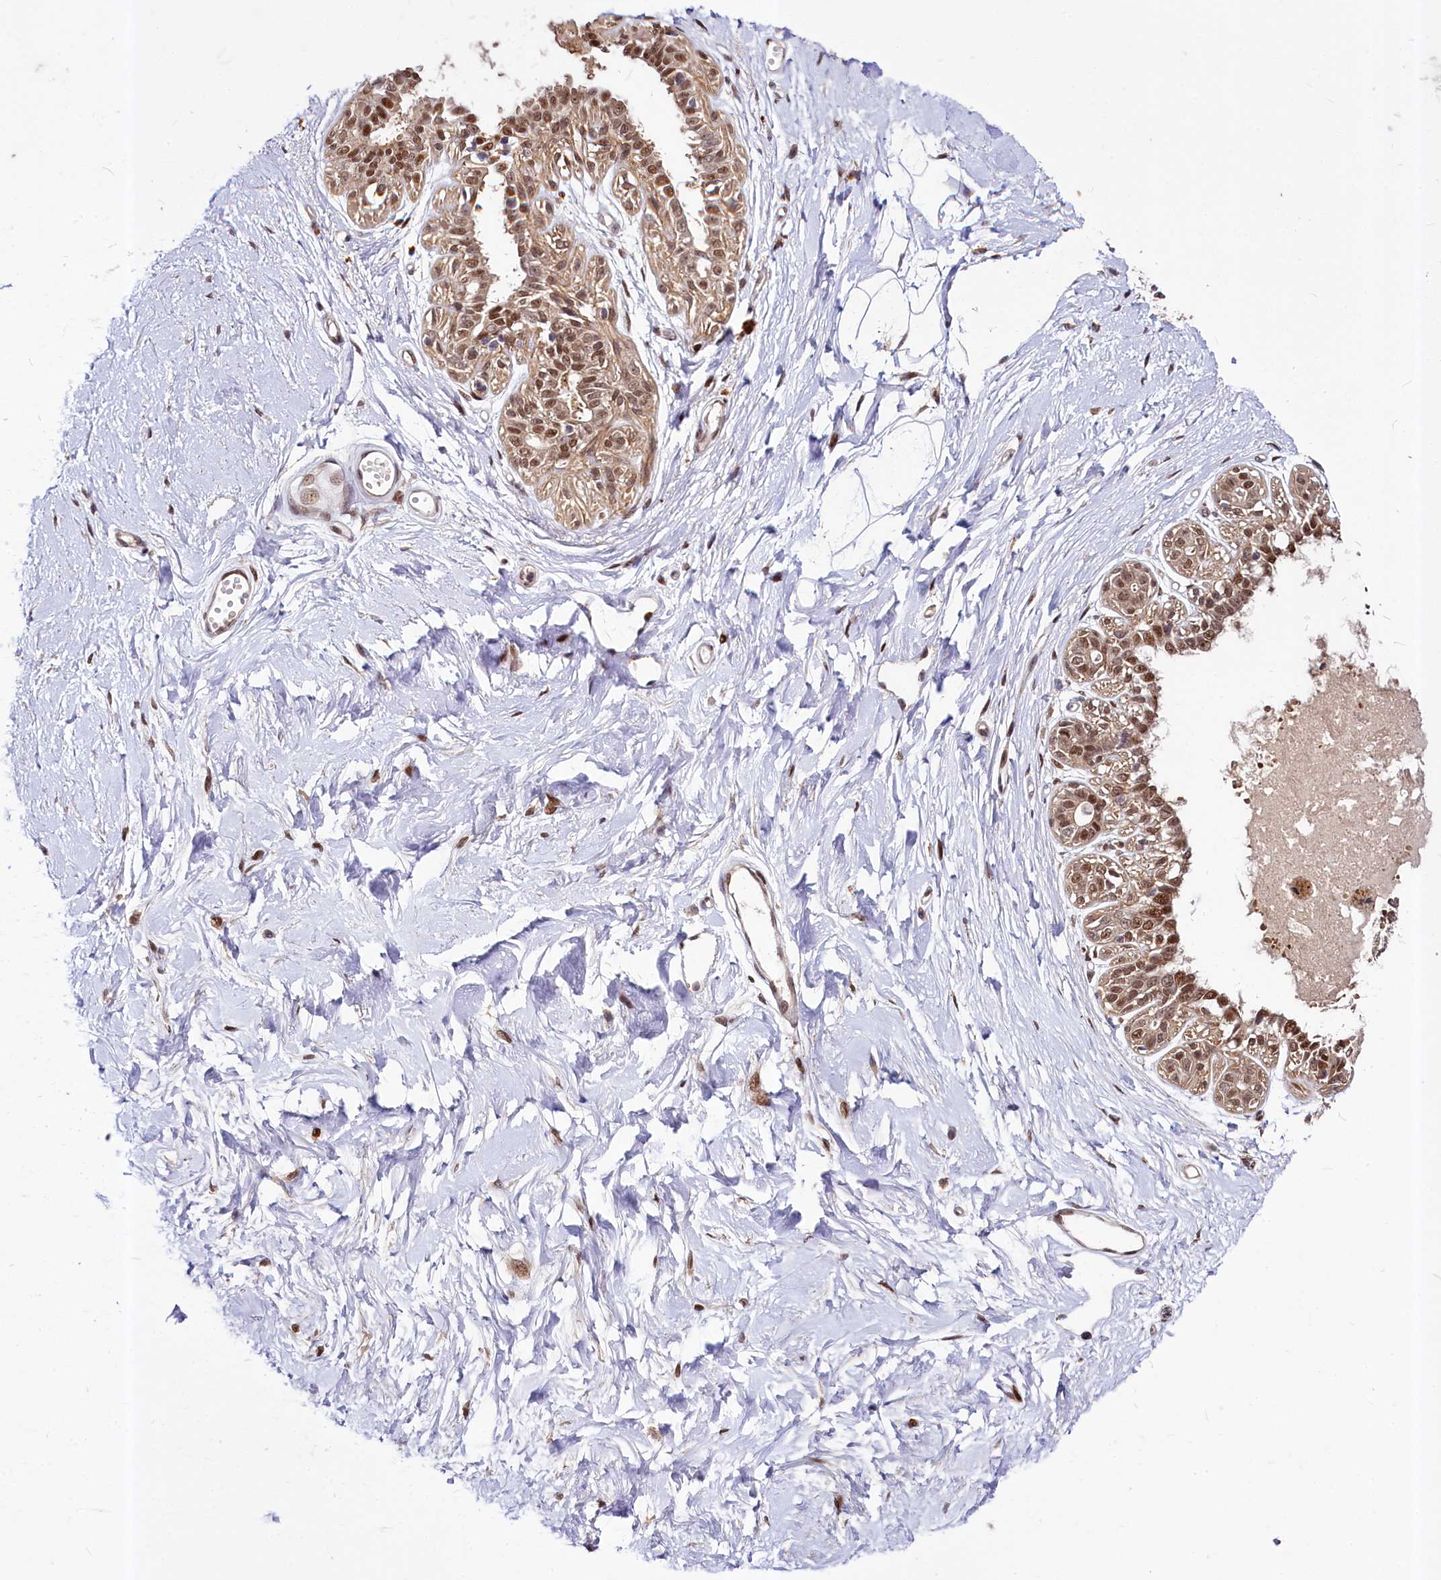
{"staining": {"intensity": "weak", "quantity": ">75%", "location": "nuclear"}, "tissue": "breast", "cell_type": "Adipocytes", "image_type": "normal", "snomed": [{"axis": "morphology", "description": "Normal tissue, NOS"}, {"axis": "topography", "description": "Breast"}], "caption": "Immunohistochemistry (IHC) micrograph of normal breast: breast stained using IHC reveals low levels of weak protein expression localized specifically in the nuclear of adipocytes, appearing as a nuclear brown color.", "gene": "MAML2", "patient": {"sex": "female", "age": 45}}